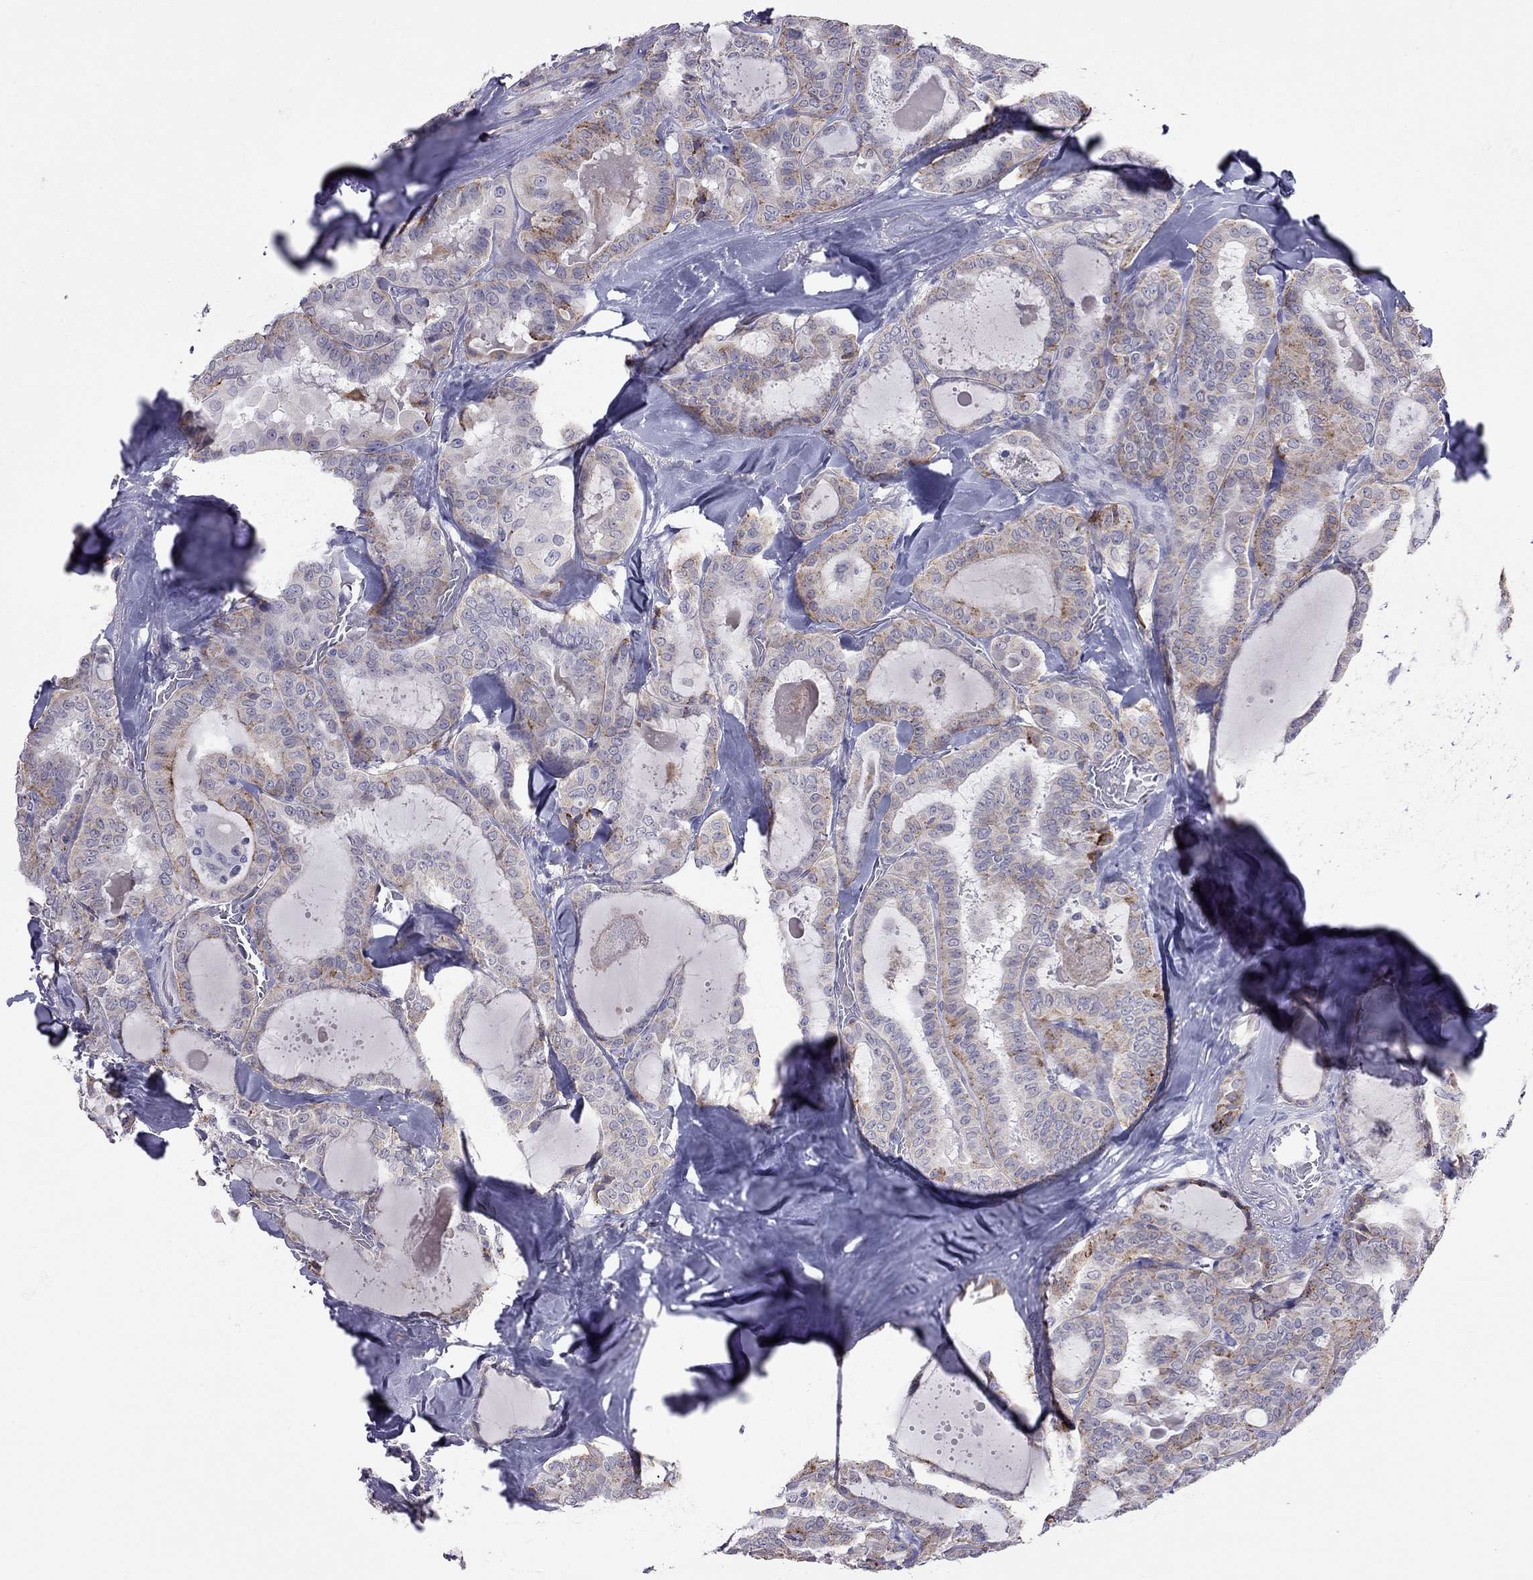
{"staining": {"intensity": "strong", "quantity": ">75%", "location": "cytoplasmic/membranous"}, "tissue": "thyroid cancer", "cell_type": "Tumor cells", "image_type": "cancer", "snomed": [{"axis": "morphology", "description": "Papillary adenocarcinoma, NOS"}, {"axis": "topography", "description": "Thyroid gland"}], "caption": "Brown immunohistochemical staining in thyroid cancer reveals strong cytoplasmic/membranous positivity in approximately >75% of tumor cells.", "gene": "PPP1R3A", "patient": {"sex": "female", "age": 39}}